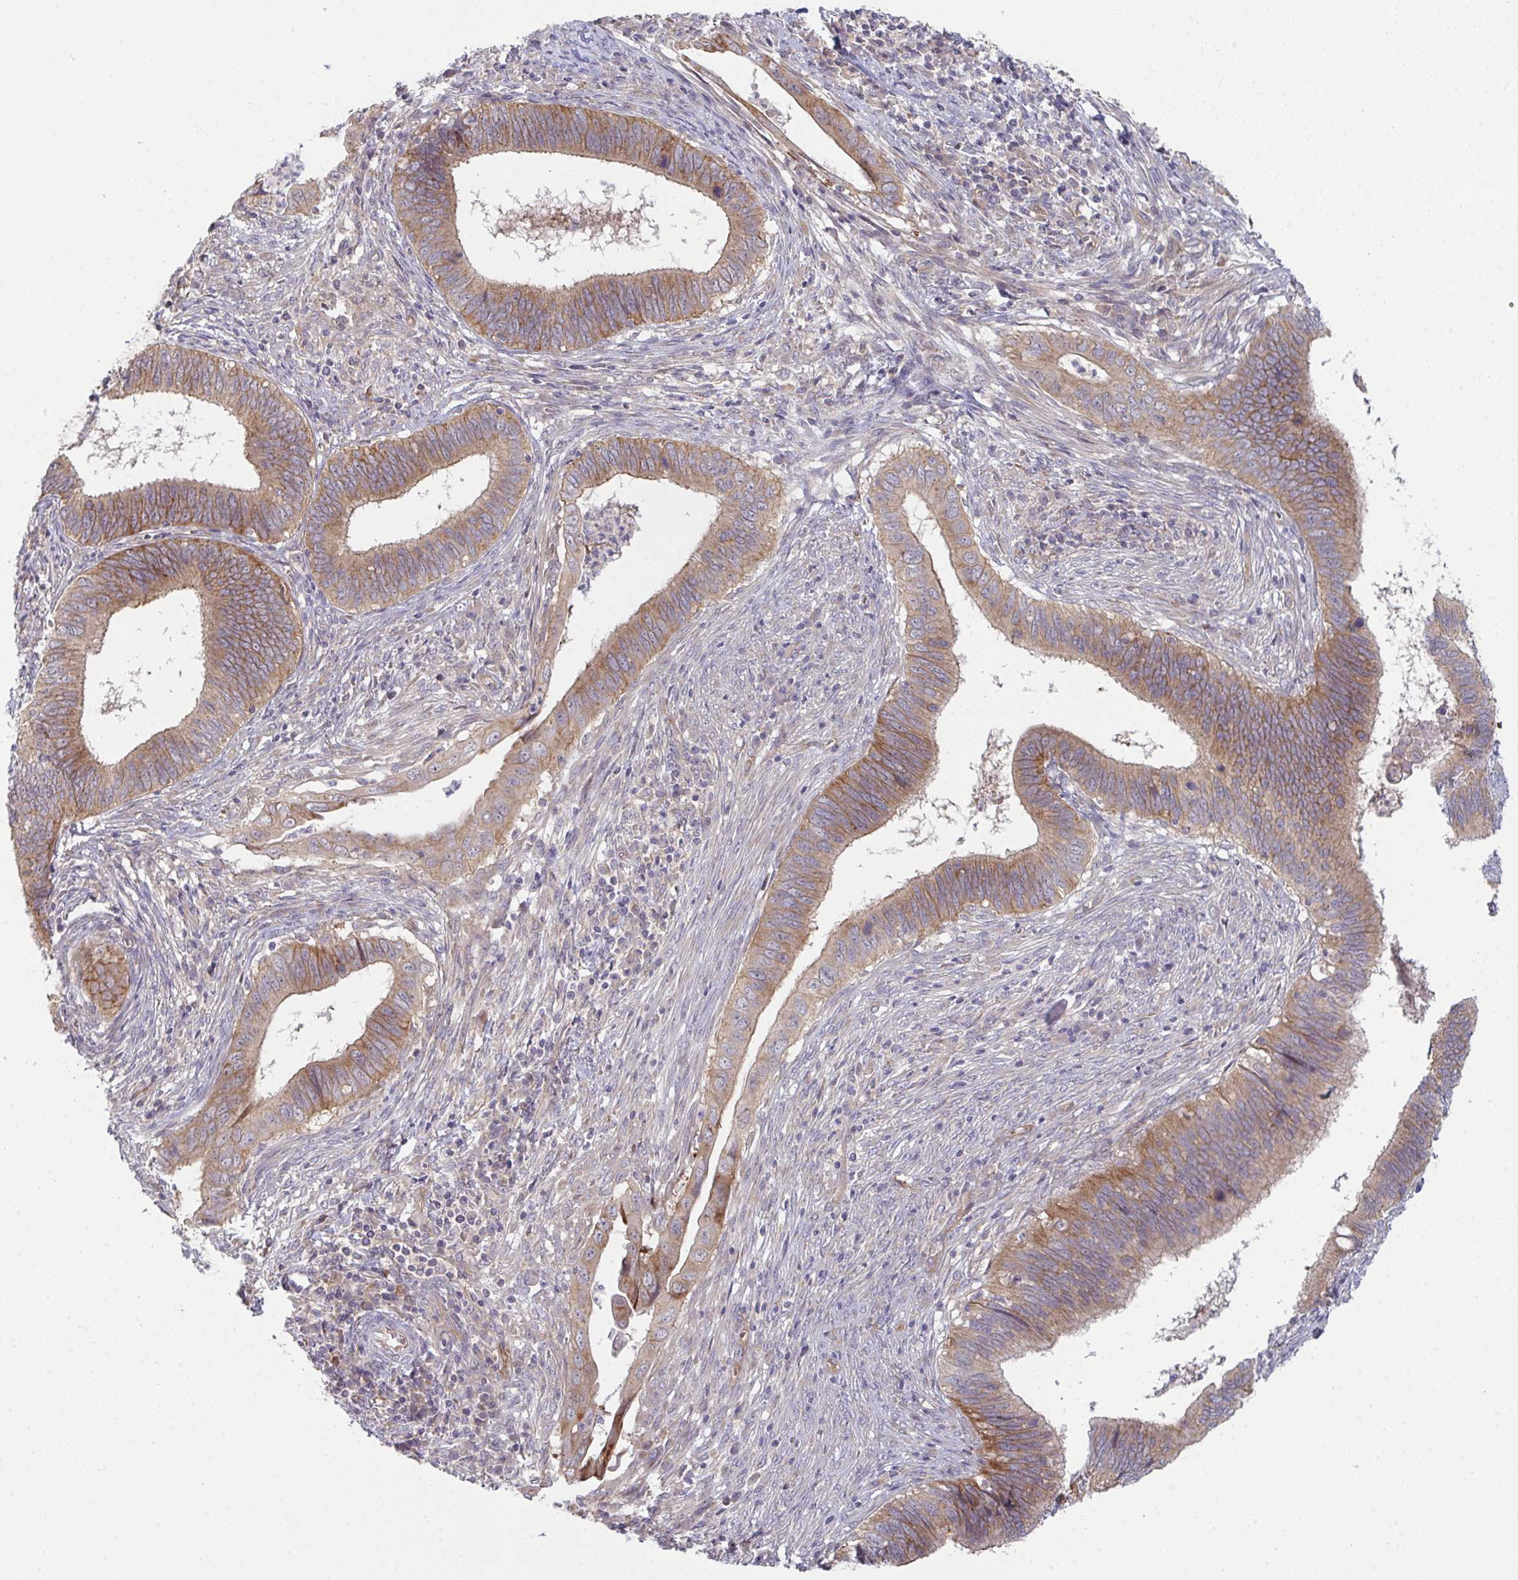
{"staining": {"intensity": "moderate", "quantity": ">75%", "location": "cytoplasmic/membranous"}, "tissue": "cervical cancer", "cell_type": "Tumor cells", "image_type": "cancer", "snomed": [{"axis": "morphology", "description": "Adenocarcinoma, NOS"}, {"axis": "topography", "description": "Cervix"}], "caption": "Immunohistochemical staining of cervical cancer (adenocarcinoma) exhibits moderate cytoplasmic/membranous protein positivity in approximately >75% of tumor cells. (DAB (3,3'-diaminobenzidine) = brown stain, brightfield microscopy at high magnification).", "gene": "CASP9", "patient": {"sex": "female", "age": 42}}